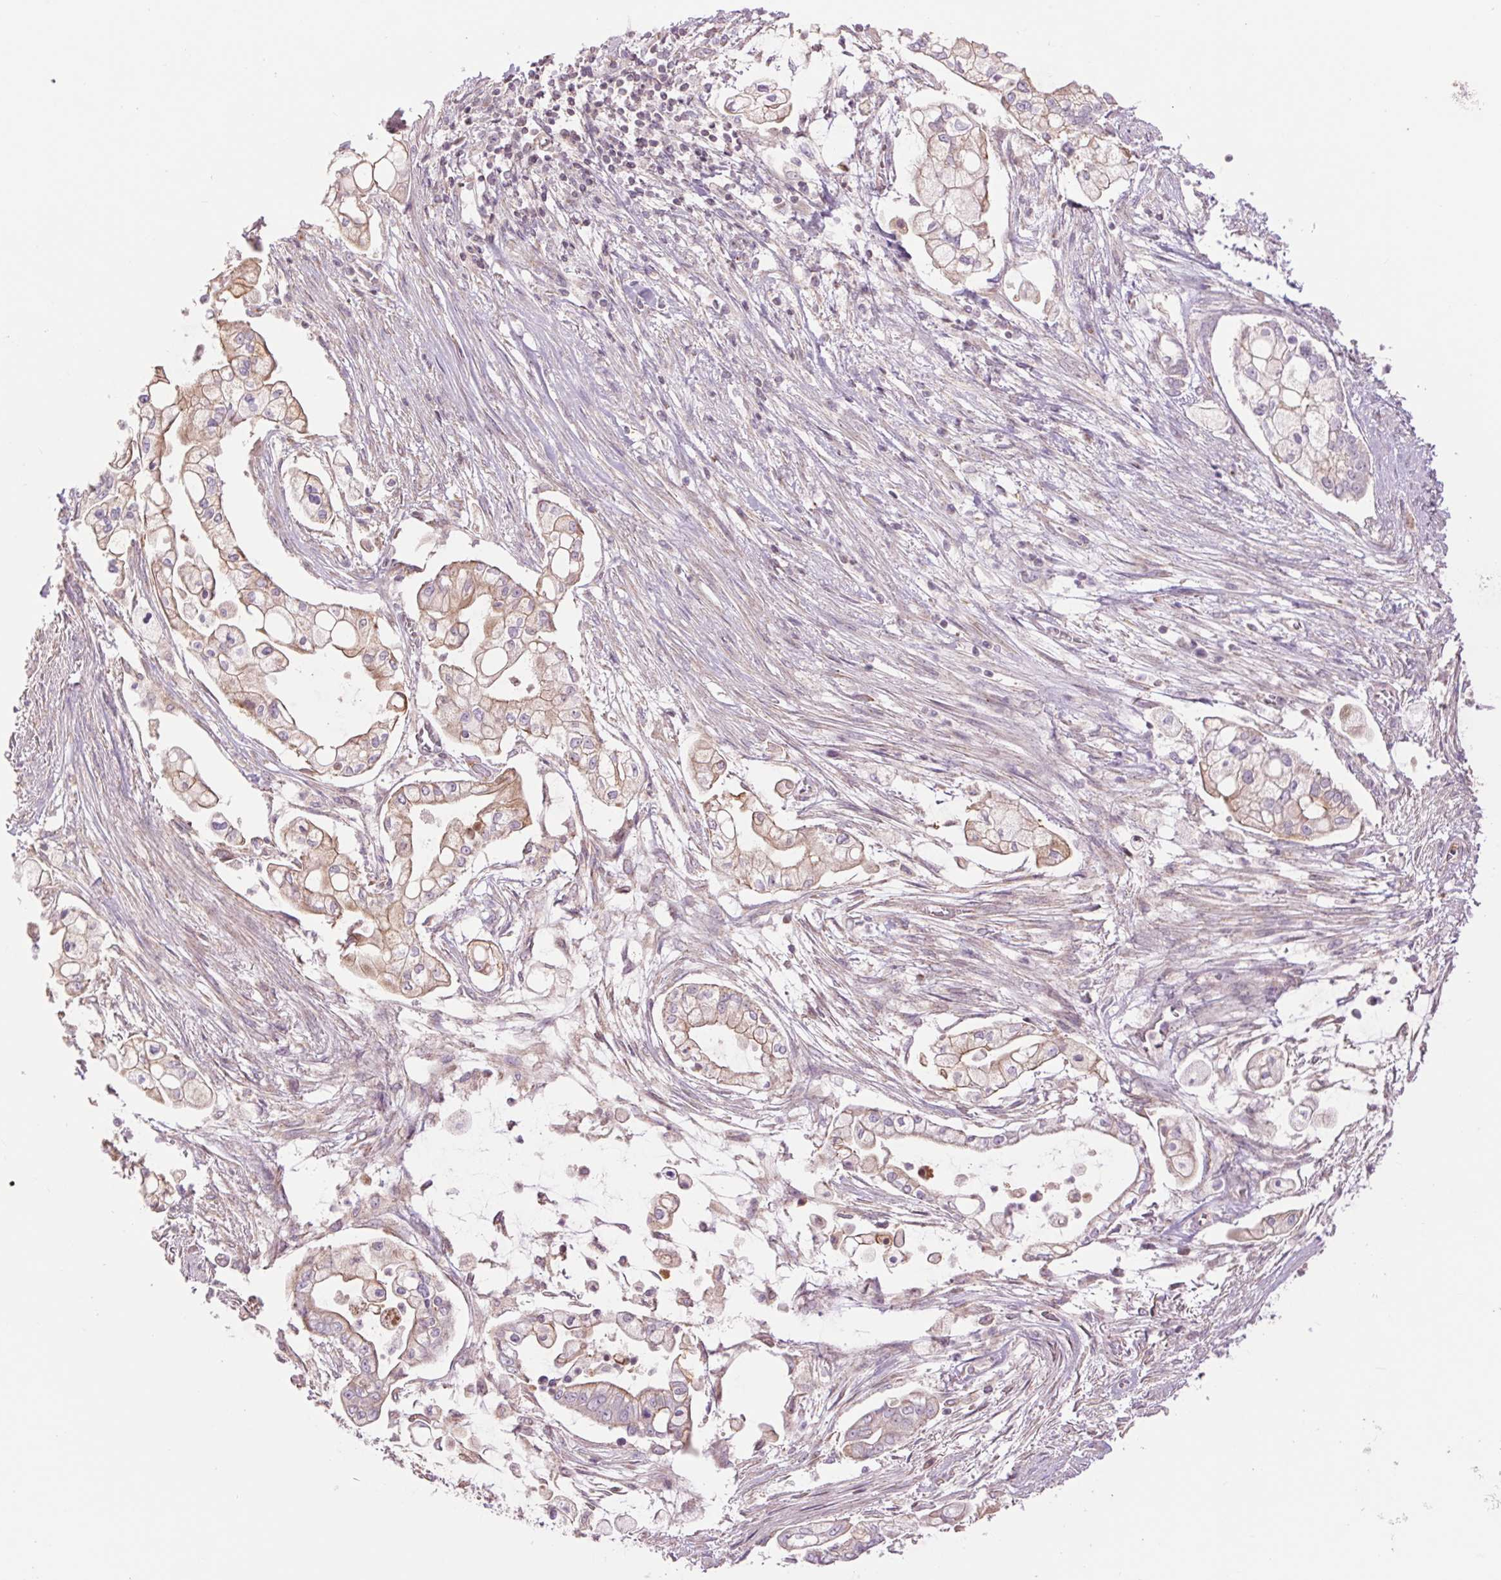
{"staining": {"intensity": "weak", "quantity": ">75%", "location": "cytoplasmic/membranous"}, "tissue": "pancreatic cancer", "cell_type": "Tumor cells", "image_type": "cancer", "snomed": [{"axis": "morphology", "description": "Adenocarcinoma, NOS"}, {"axis": "topography", "description": "Pancreas"}], "caption": "Immunohistochemistry (IHC) photomicrograph of human pancreatic cancer stained for a protein (brown), which displays low levels of weak cytoplasmic/membranous staining in about >75% of tumor cells.", "gene": "CTNNA3", "patient": {"sex": "female", "age": 69}}